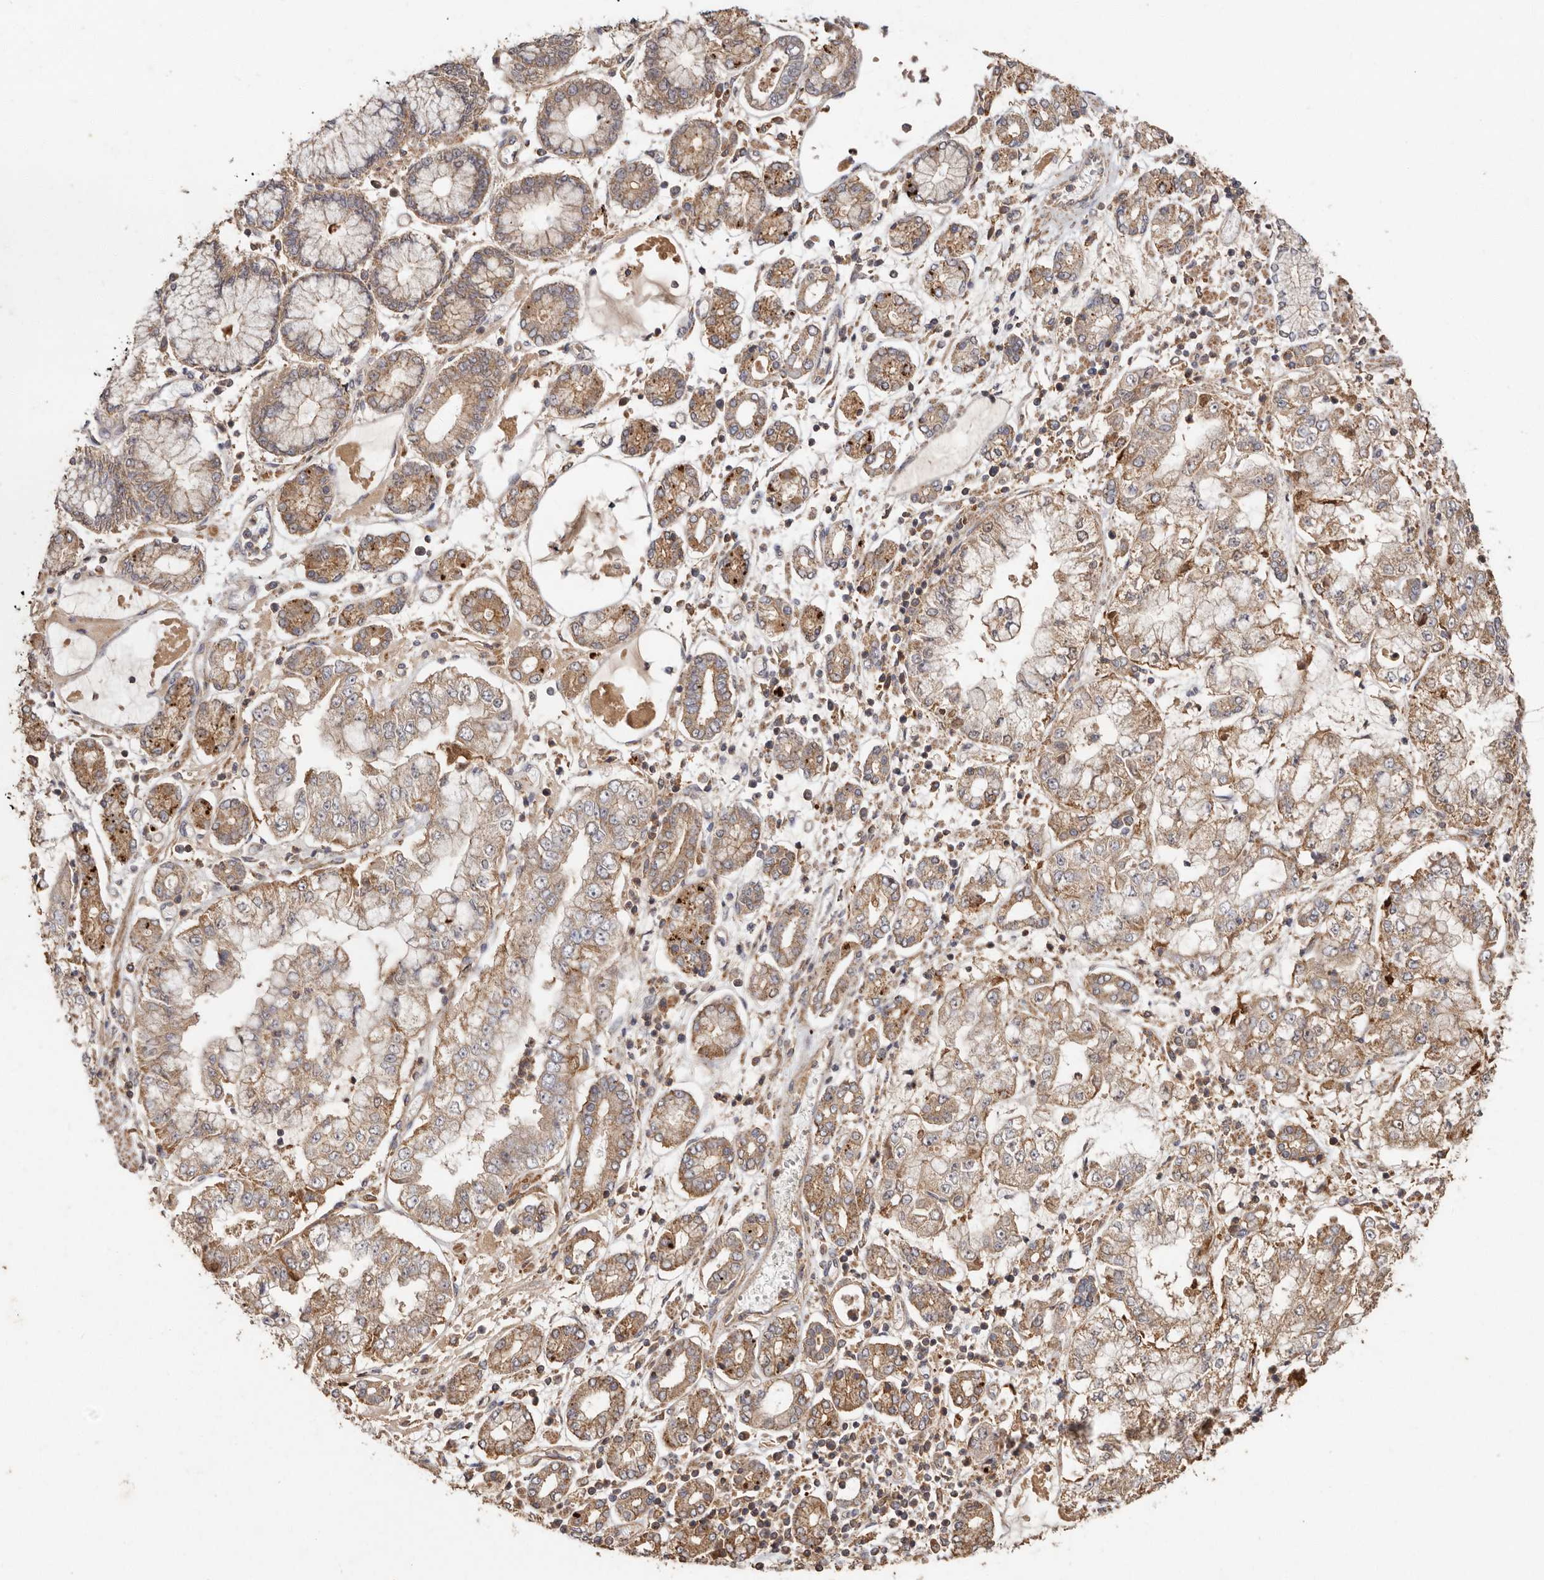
{"staining": {"intensity": "weak", "quantity": "25%-75%", "location": "cytoplasmic/membranous"}, "tissue": "stomach cancer", "cell_type": "Tumor cells", "image_type": "cancer", "snomed": [{"axis": "morphology", "description": "Adenocarcinoma, NOS"}, {"axis": "topography", "description": "Stomach"}], "caption": "This is an image of immunohistochemistry (IHC) staining of stomach cancer (adenocarcinoma), which shows weak positivity in the cytoplasmic/membranous of tumor cells.", "gene": "RWDD1", "patient": {"sex": "male", "age": 76}}